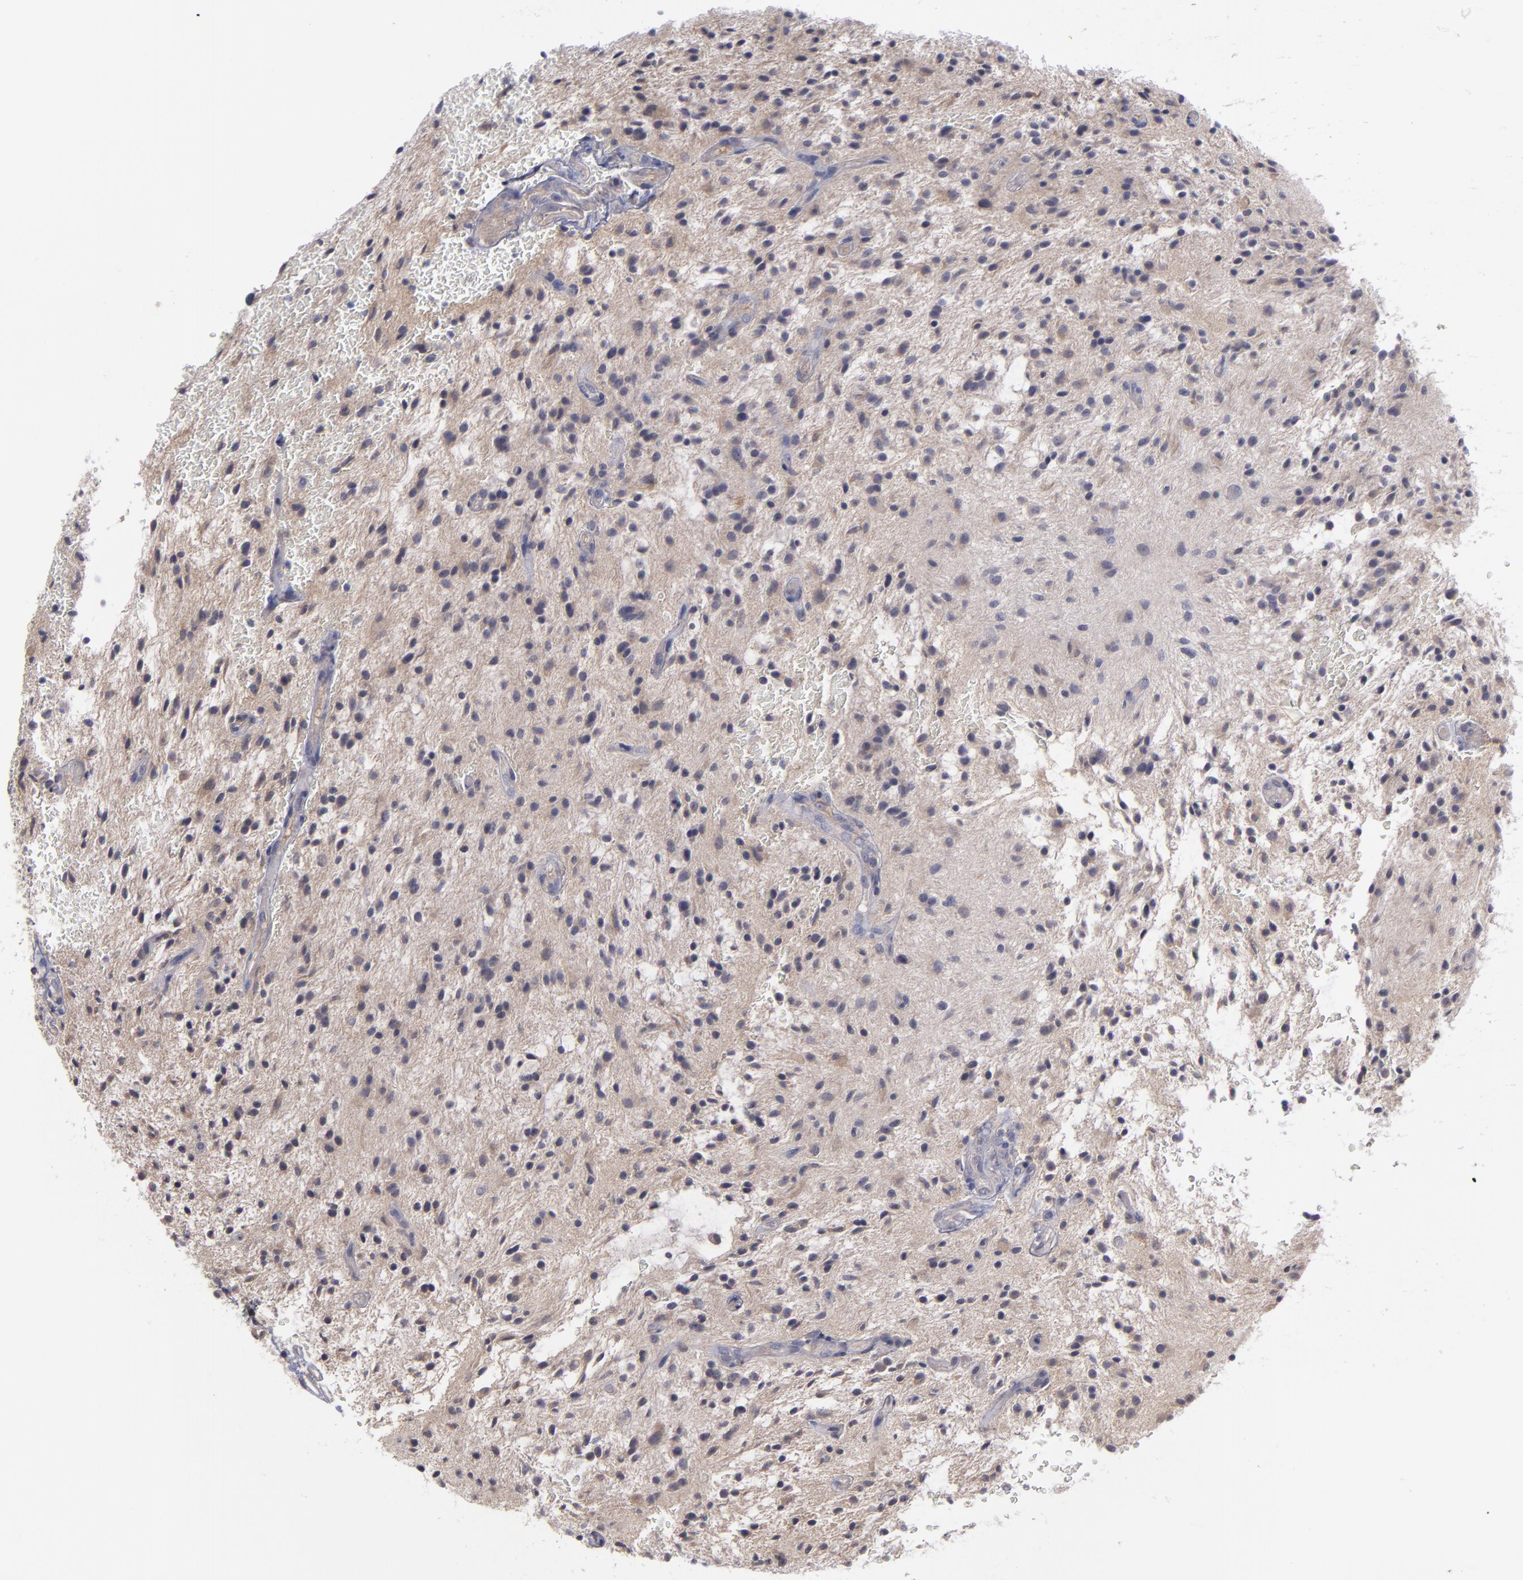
{"staining": {"intensity": "negative", "quantity": "none", "location": "none"}, "tissue": "glioma", "cell_type": "Tumor cells", "image_type": "cancer", "snomed": [{"axis": "morphology", "description": "Glioma, malignant, NOS"}, {"axis": "topography", "description": "Cerebellum"}], "caption": "High power microscopy histopathology image of an immunohistochemistry (IHC) image of glioma, revealing no significant staining in tumor cells.", "gene": "MMP11", "patient": {"sex": "female", "age": 10}}